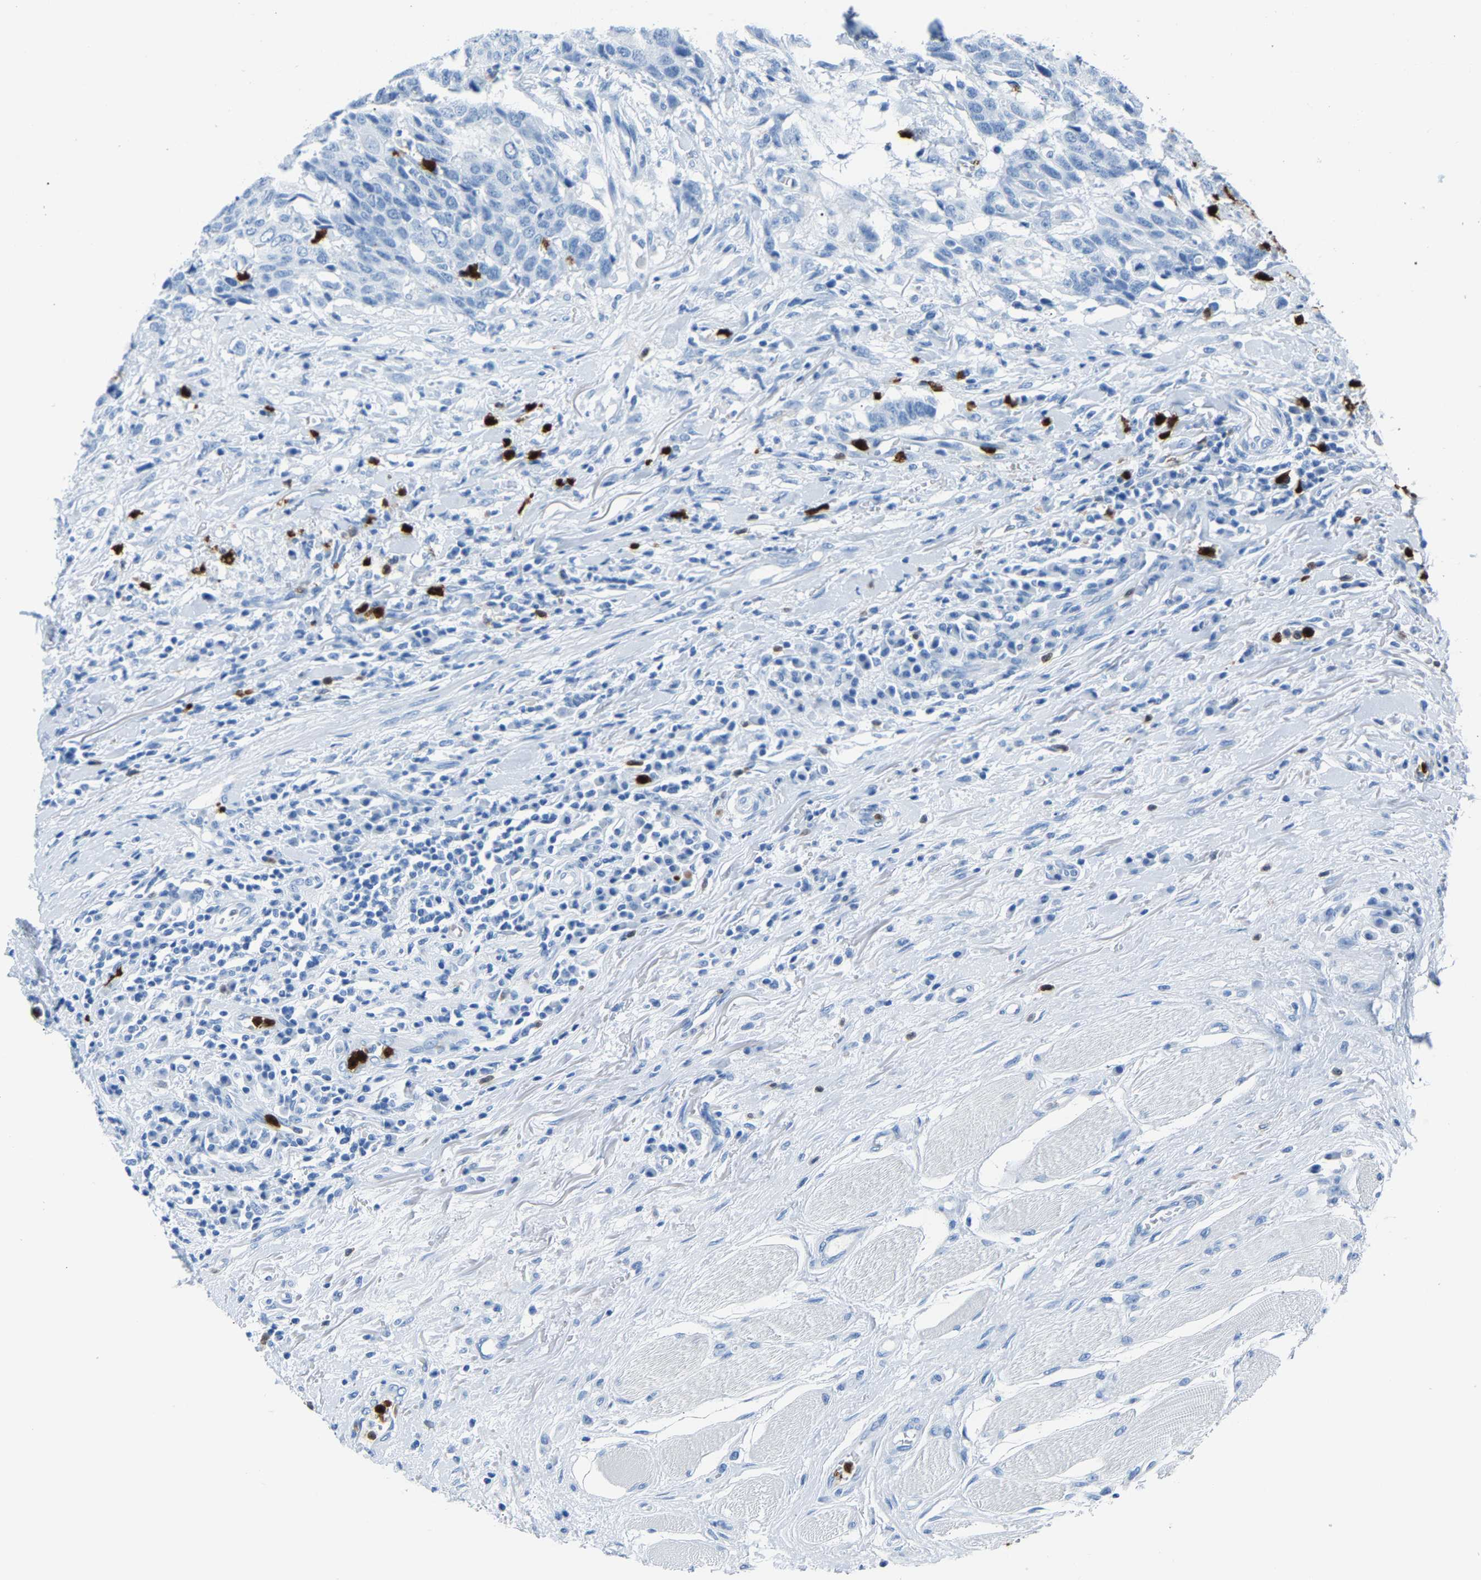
{"staining": {"intensity": "negative", "quantity": "none", "location": "none"}, "tissue": "head and neck cancer", "cell_type": "Tumor cells", "image_type": "cancer", "snomed": [{"axis": "morphology", "description": "Squamous cell carcinoma, NOS"}, {"axis": "topography", "description": "Head-Neck"}], "caption": "Immunohistochemical staining of squamous cell carcinoma (head and neck) reveals no significant expression in tumor cells.", "gene": "S100P", "patient": {"sex": "male", "age": 66}}